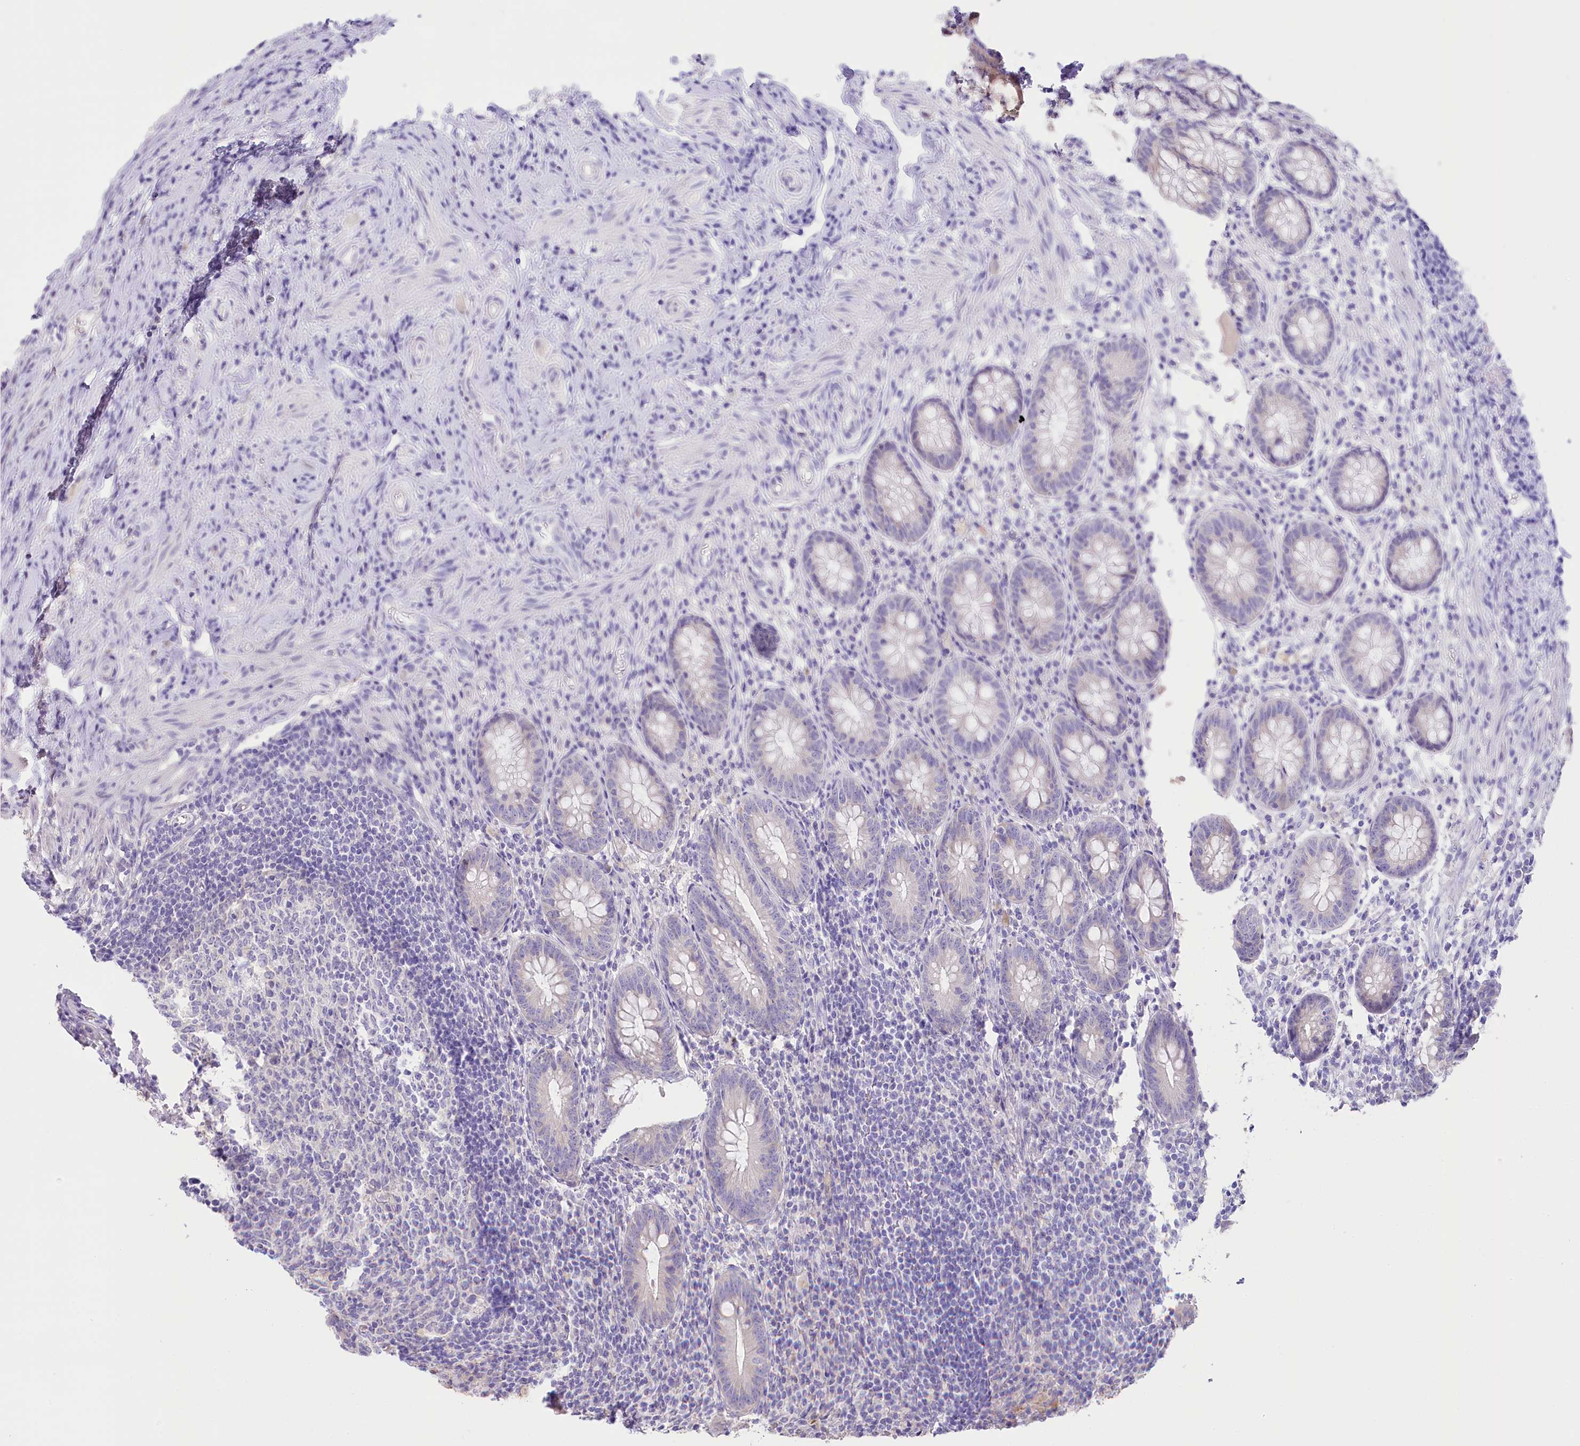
{"staining": {"intensity": "negative", "quantity": "none", "location": "none"}, "tissue": "appendix", "cell_type": "Glandular cells", "image_type": "normal", "snomed": [{"axis": "morphology", "description": "Normal tissue, NOS"}, {"axis": "topography", "description": "Appendix"}], "caption": "Immunohistochemical staining of unremarkable appendix shows no significant positivity in glandular cells. (DAB (3,3'-diaminobenzidine) immunohistochemistry visualized using brightfield microscopy, high magnification).", "gene": "MYOZ1", "patient": {"sex": "female", "age": 54}}